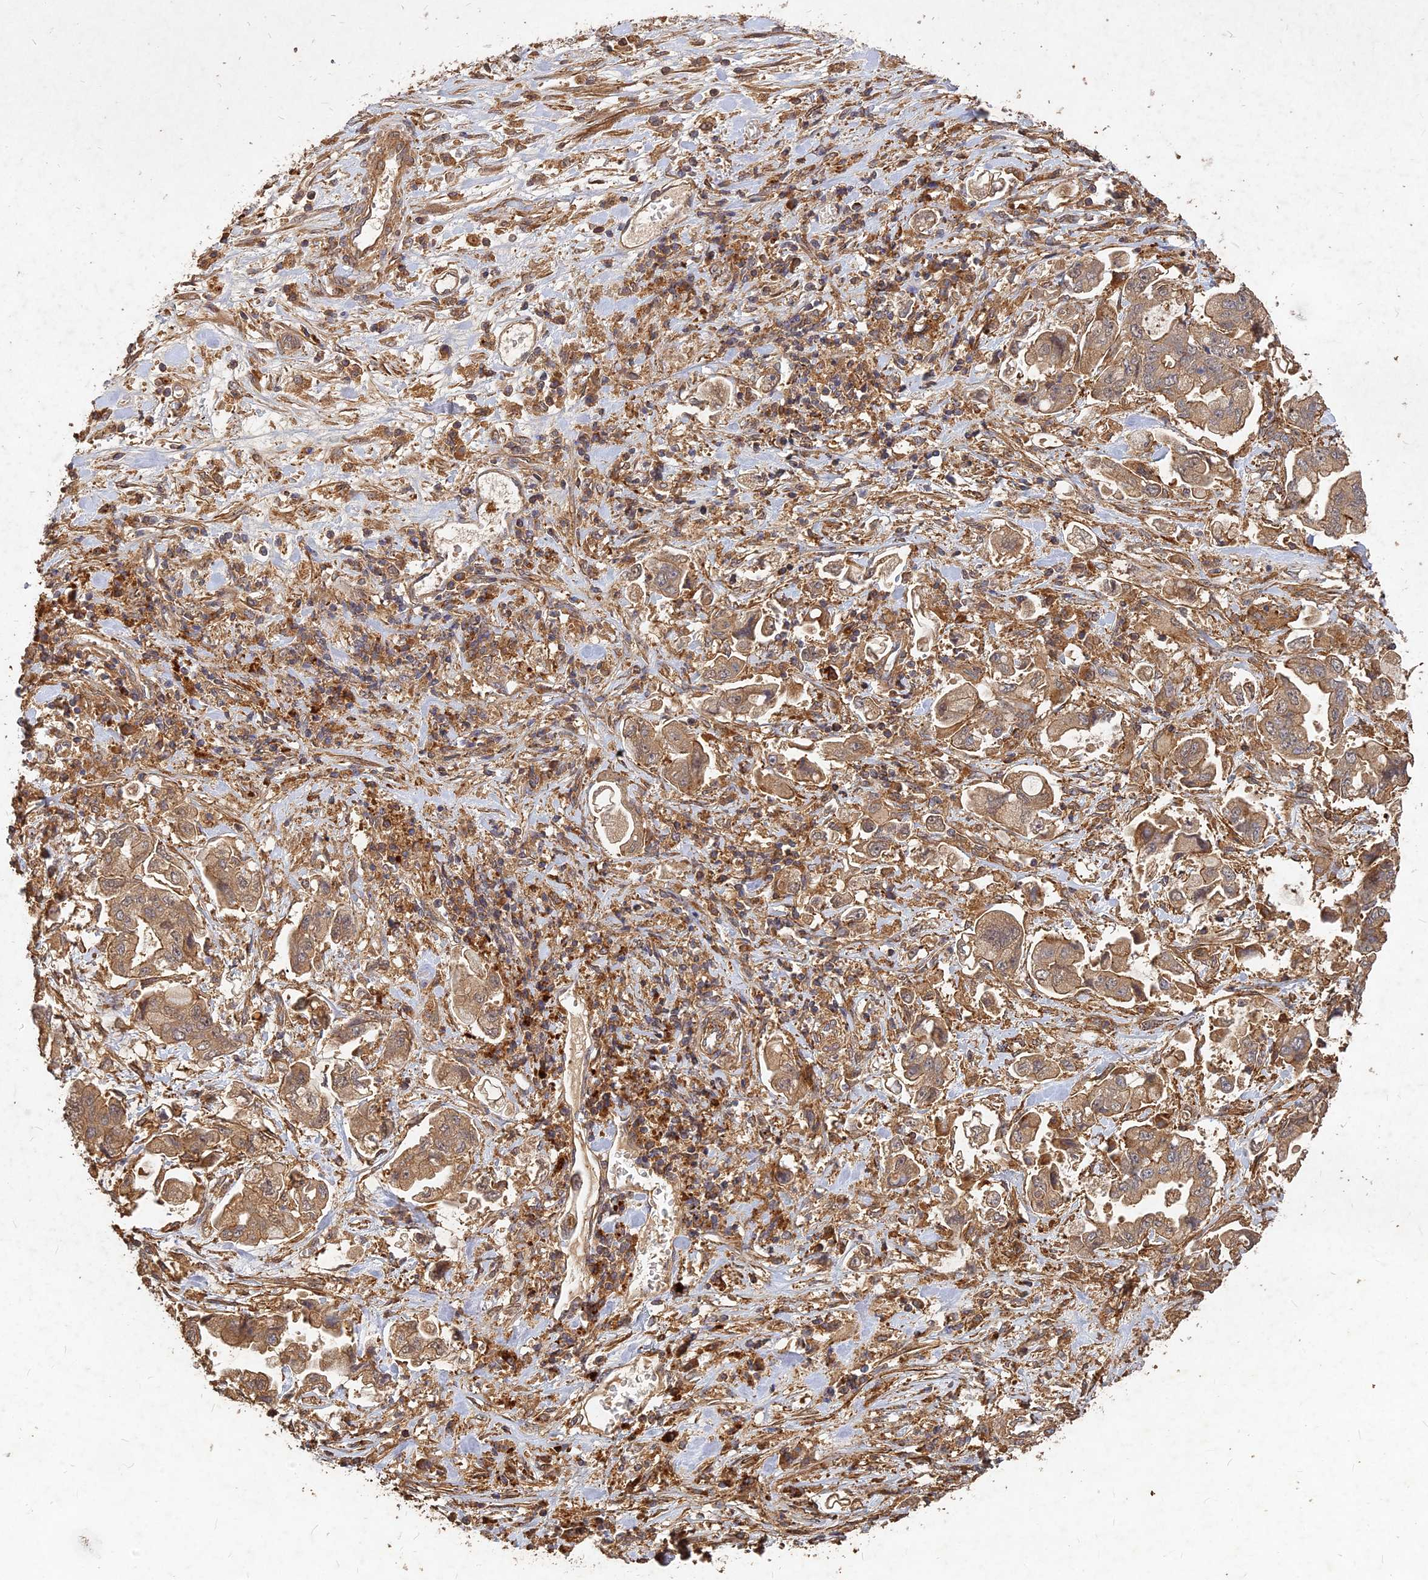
{"staining": {"intensity": "moderate", "quantity": ">75%", "location": "cytoplasmic/membranous"}, "tissue": "stomach cancer", "cell_type": "Tumor cells", "image_type": "cancer", "snomed": [{"axis": "morphology", "description": "Adenocarcinoma, NOS"}, {"axis": "topography", "description": "Stomach"}], "caption": "Tumor cells reveal moderate cytoplasmic/membranous staining in approximately >75% of cells in stomach cancer (adenocarcinoma).", "gene": "UBE2W", "patient": {"sex": "male", "age": 62}}